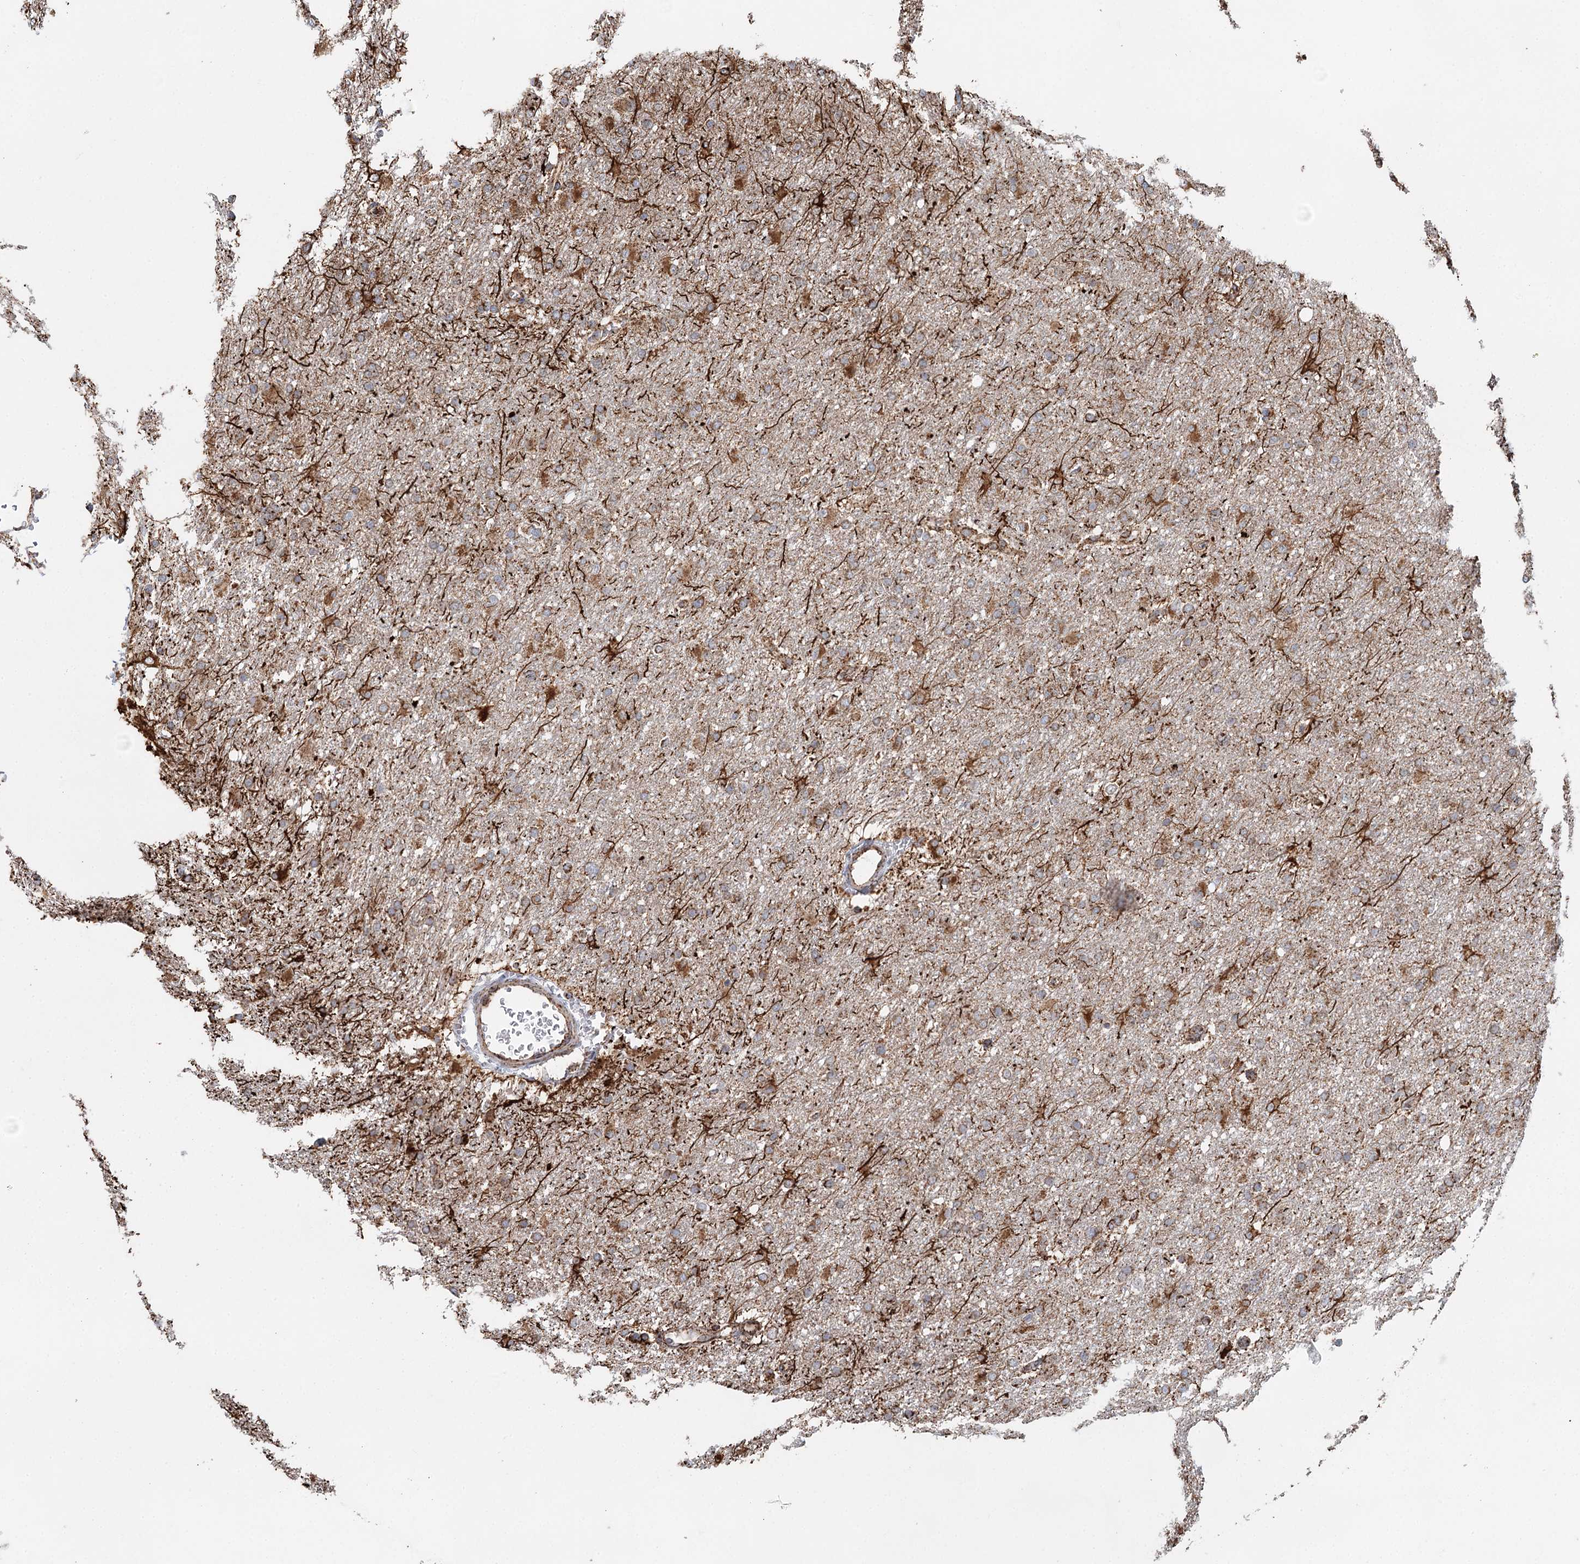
{"staining": {"intensity": "moderate", "quantity": "25%-75%", "location": "cytoplasmic/membranous"}, "tissue": "glioma", "cell_type": "Tumor cells", "image_type": "cancer", "snomed": [{"axis": "morphology", "description": "Glioma, malignant, High grade"}, {"axis": "topography", "description": "Cerebral cortex"}], "caption": "About 25%-75% of tumor cells in human malignant high-grade glioma reveal moderate cytoplasmic/membranous protein staining as visualized by brown immunohistochemical staining.", "gene": "APH1A", "patient": {"sex": "female", "age": 36}}